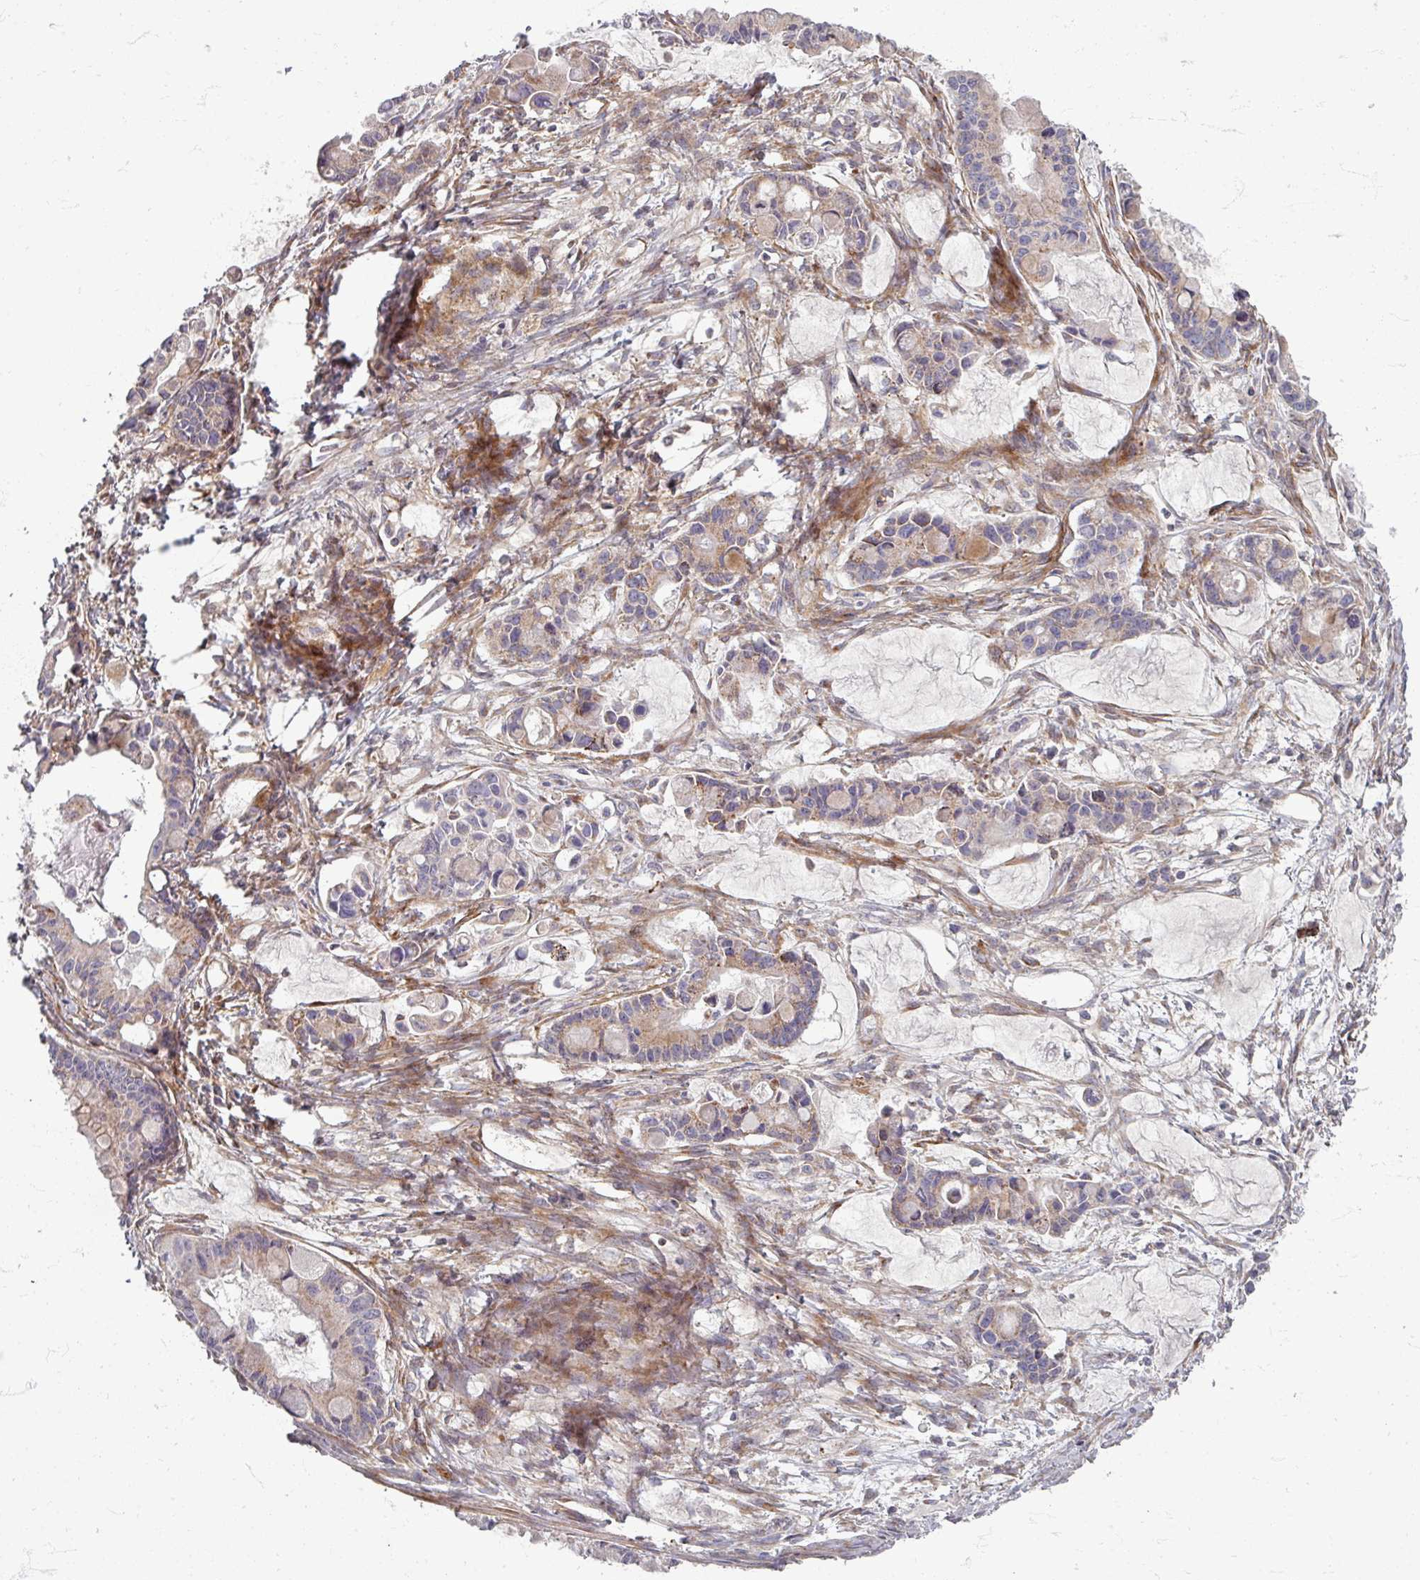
{"staining": {"intensity": "moderate", "quantity": "<25%", "location": "cytoplasmic/membranous"}, "tissue": "ovarian cancer", "cell_type": "Tumor cells", "image_type": "cancer", "snomed": [{"axis": "morphology", "description": "Cystadenocarcinoma, mucinous, NOS"}, {"axis": "topography", "description": "Ovary"}], "caption": "Immunohistochemical staining of ovarian cancer shows low levels of moderate cytoplasmic/membranous positivity in approximately <25% of tumor cells. (DAB (3,3'-diaminobenzidine) = brown stain, brightfield microscopy at high magnification).", "gene": "GABARAPL1", "patient": {"sex": "female", "age": 63}}